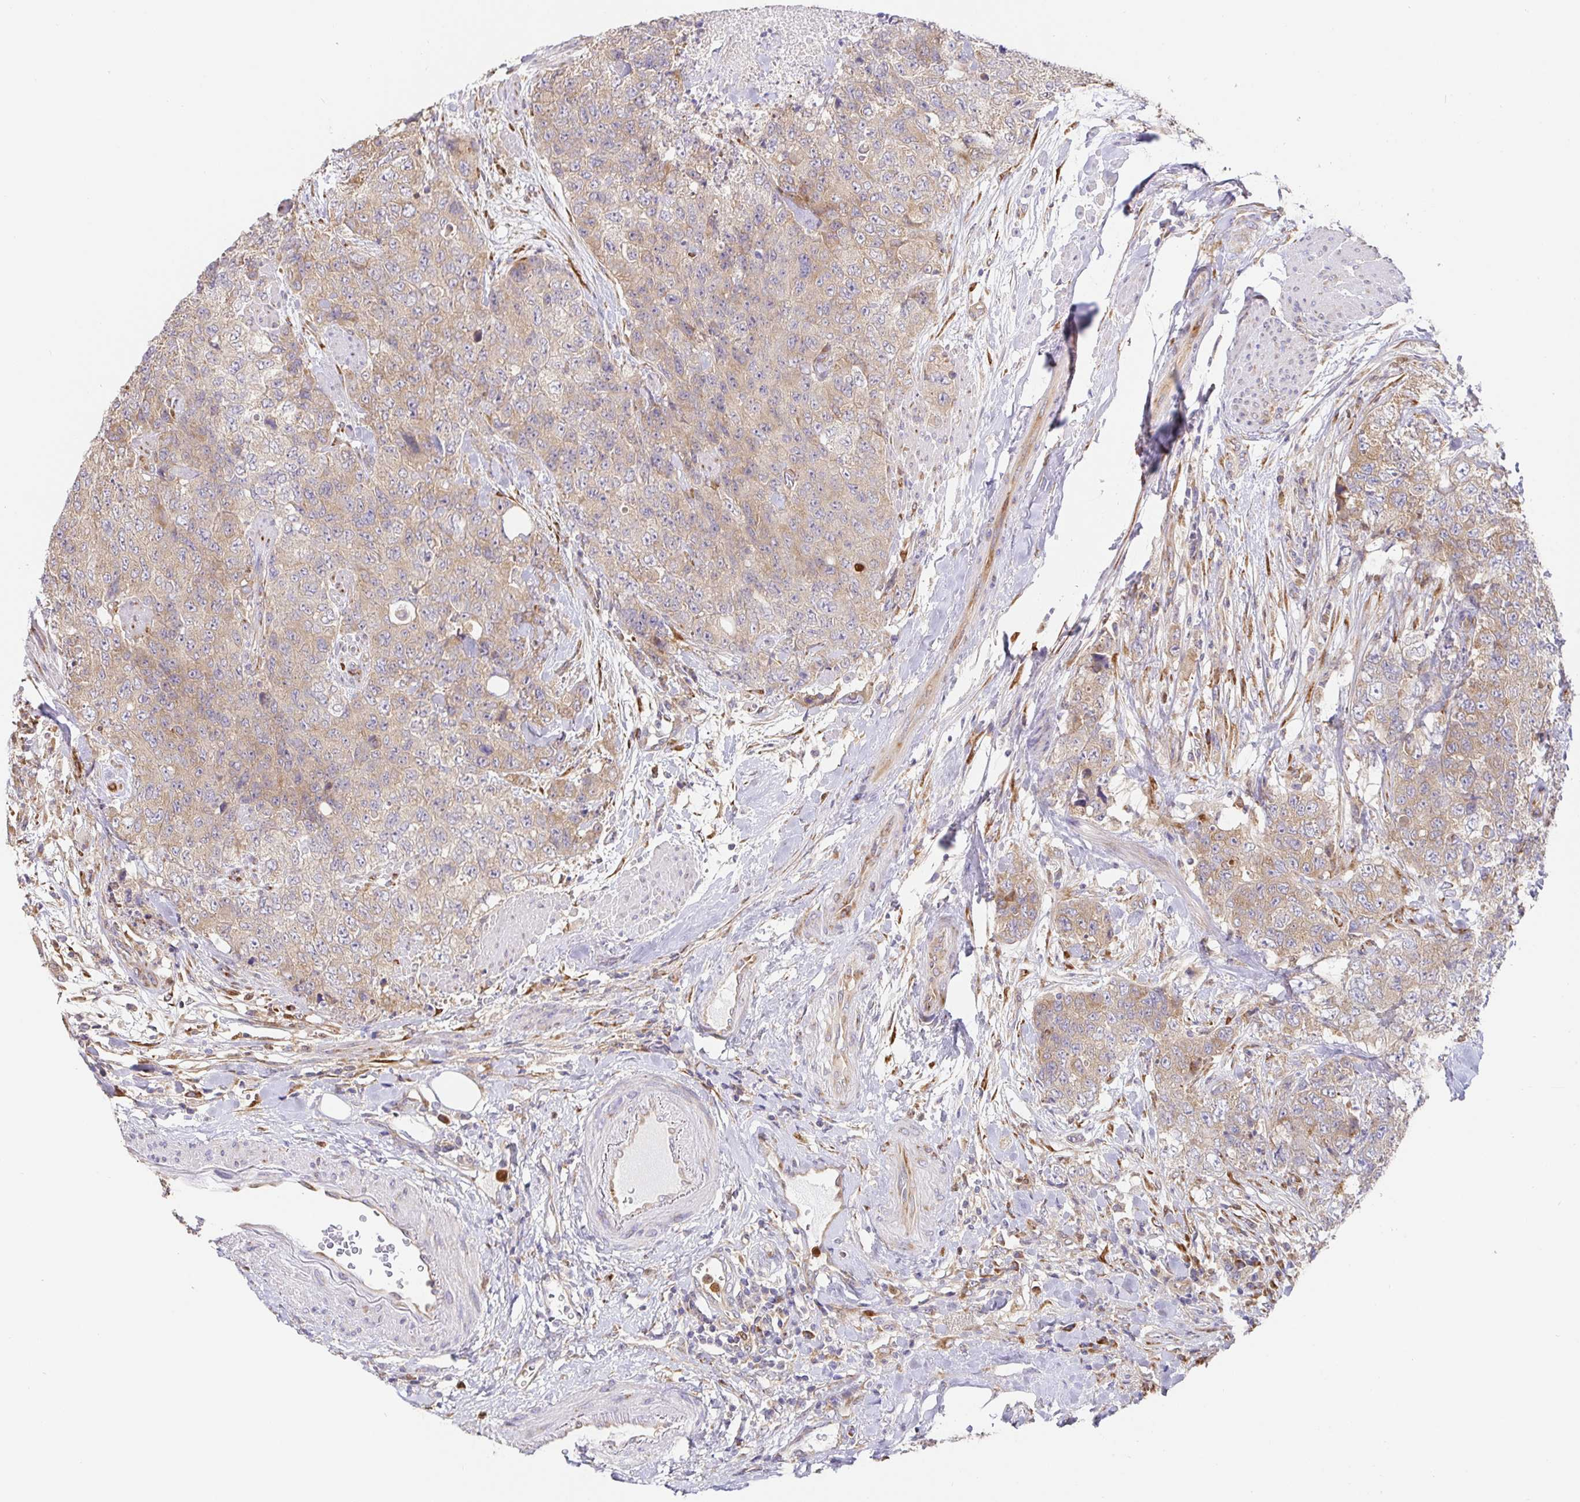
{"staining": {"intensity": "weak", "quantity": ">75%", "location": "cytoplasmic/membranous"}, "tissue": "urothelial cancer", "cell_type": "Tumor cells", "image_type": "cancer", "snomed": [{"axis": "morphology", "description": "Urothelial carcinoma, High grade"}, {"axis": "topography", "description": "Urinary bladder"}], "caption": "Tumor cells demonstrate weak cytoplasmic/membranous staining in approximately >75% of cells in high-grade urothelial carcinoma. (IHC, brightfield microscopy, high magnification).", "gene": "PDPK1", "patient": {"sex": "female", "age": 78}}